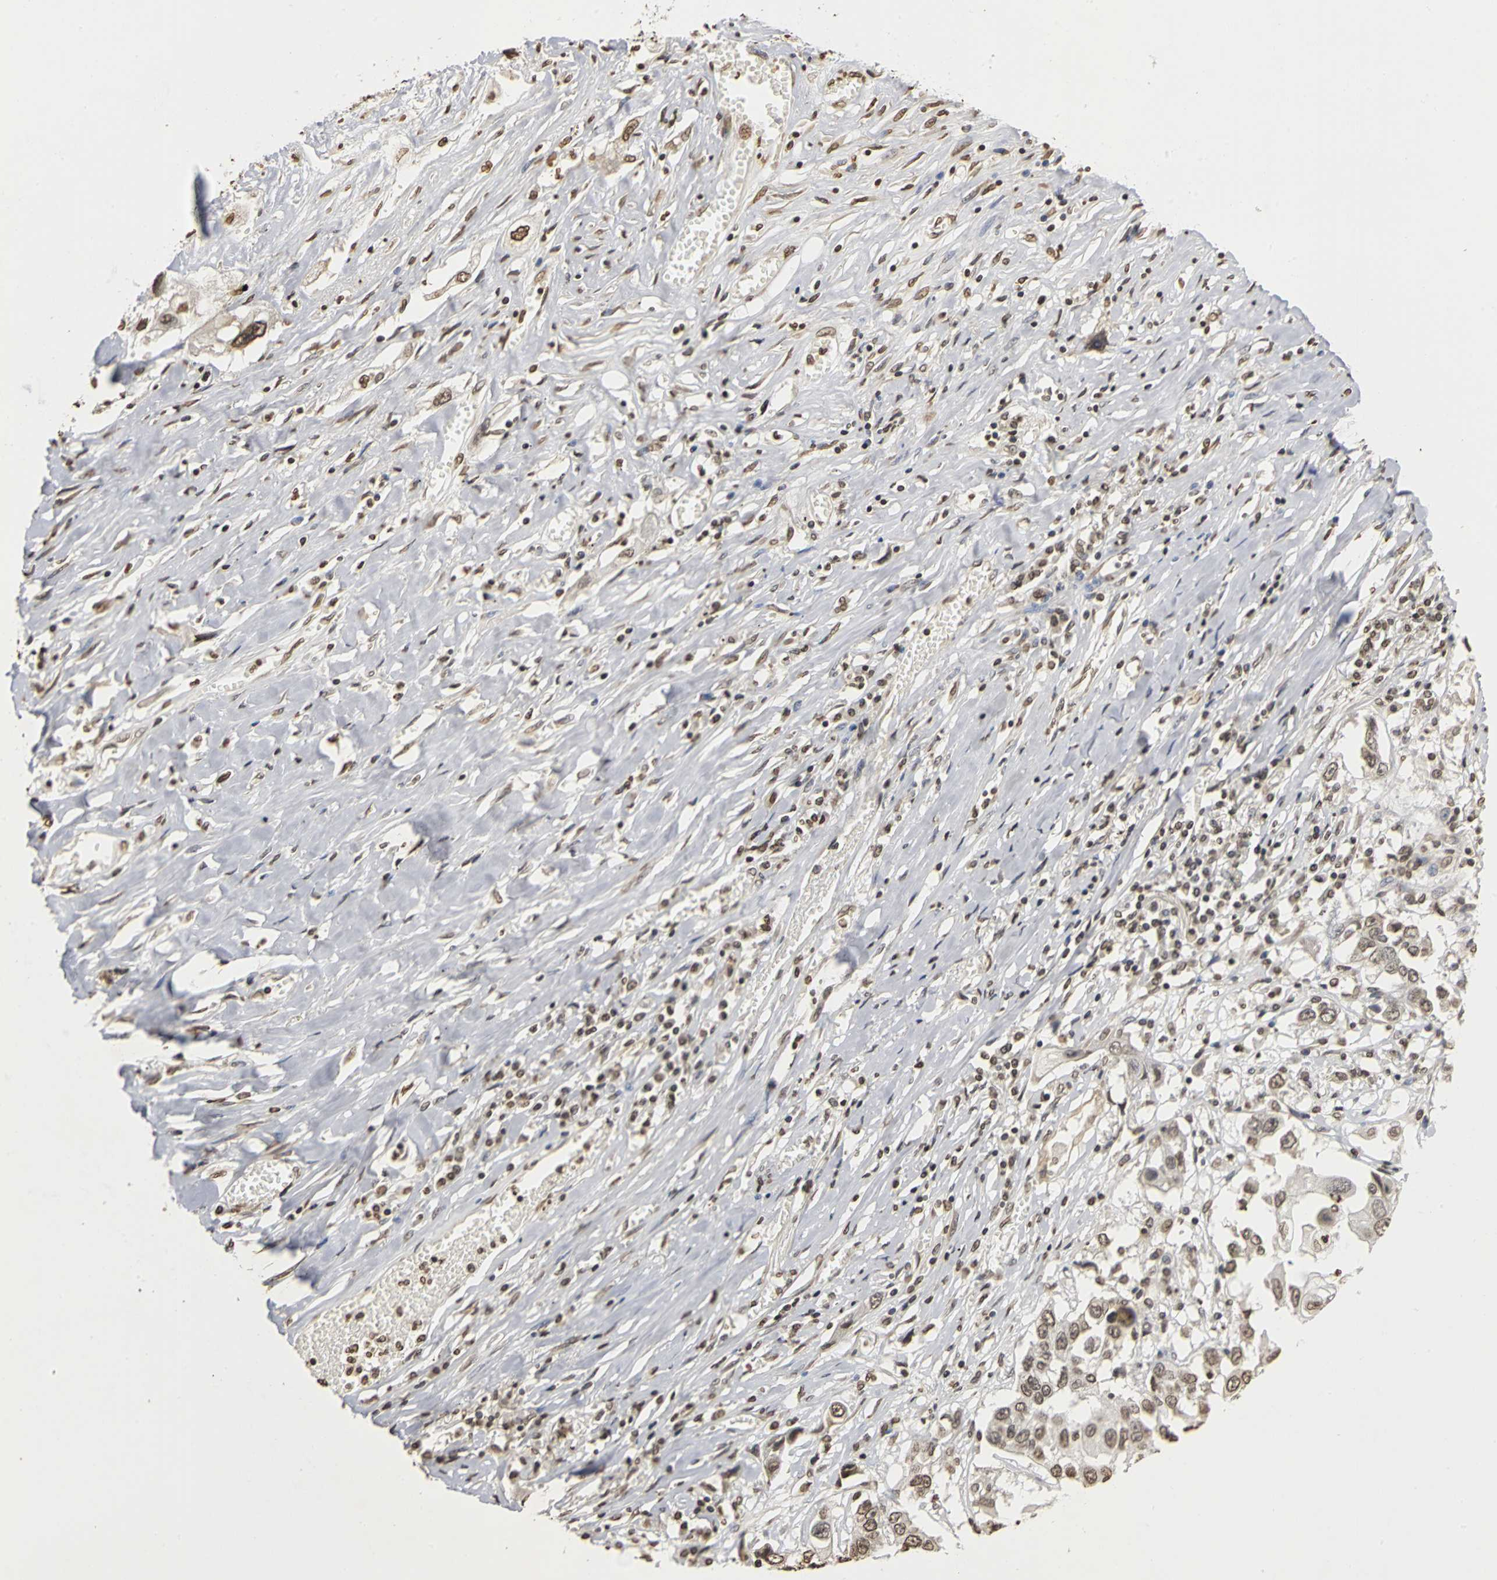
{"staining": {"intensity": "weak", "quantity": "<25%", "location": "nuclear"}, "tissue": "lung cancer", "cell_type": "Tumor cells", "image_type": "cancer", "snomed": [{"axis": "morphology", "description": "Squamous cell carcinoma, NOS"}, {"axis": "topography", "description": "Lung"}], "caption": "Tumor cells show no significant protein staining in lung cancer (squamous cell carcinoma).", "gene": "ERCC2", "patient": {"sex": "male", "age": 71}}